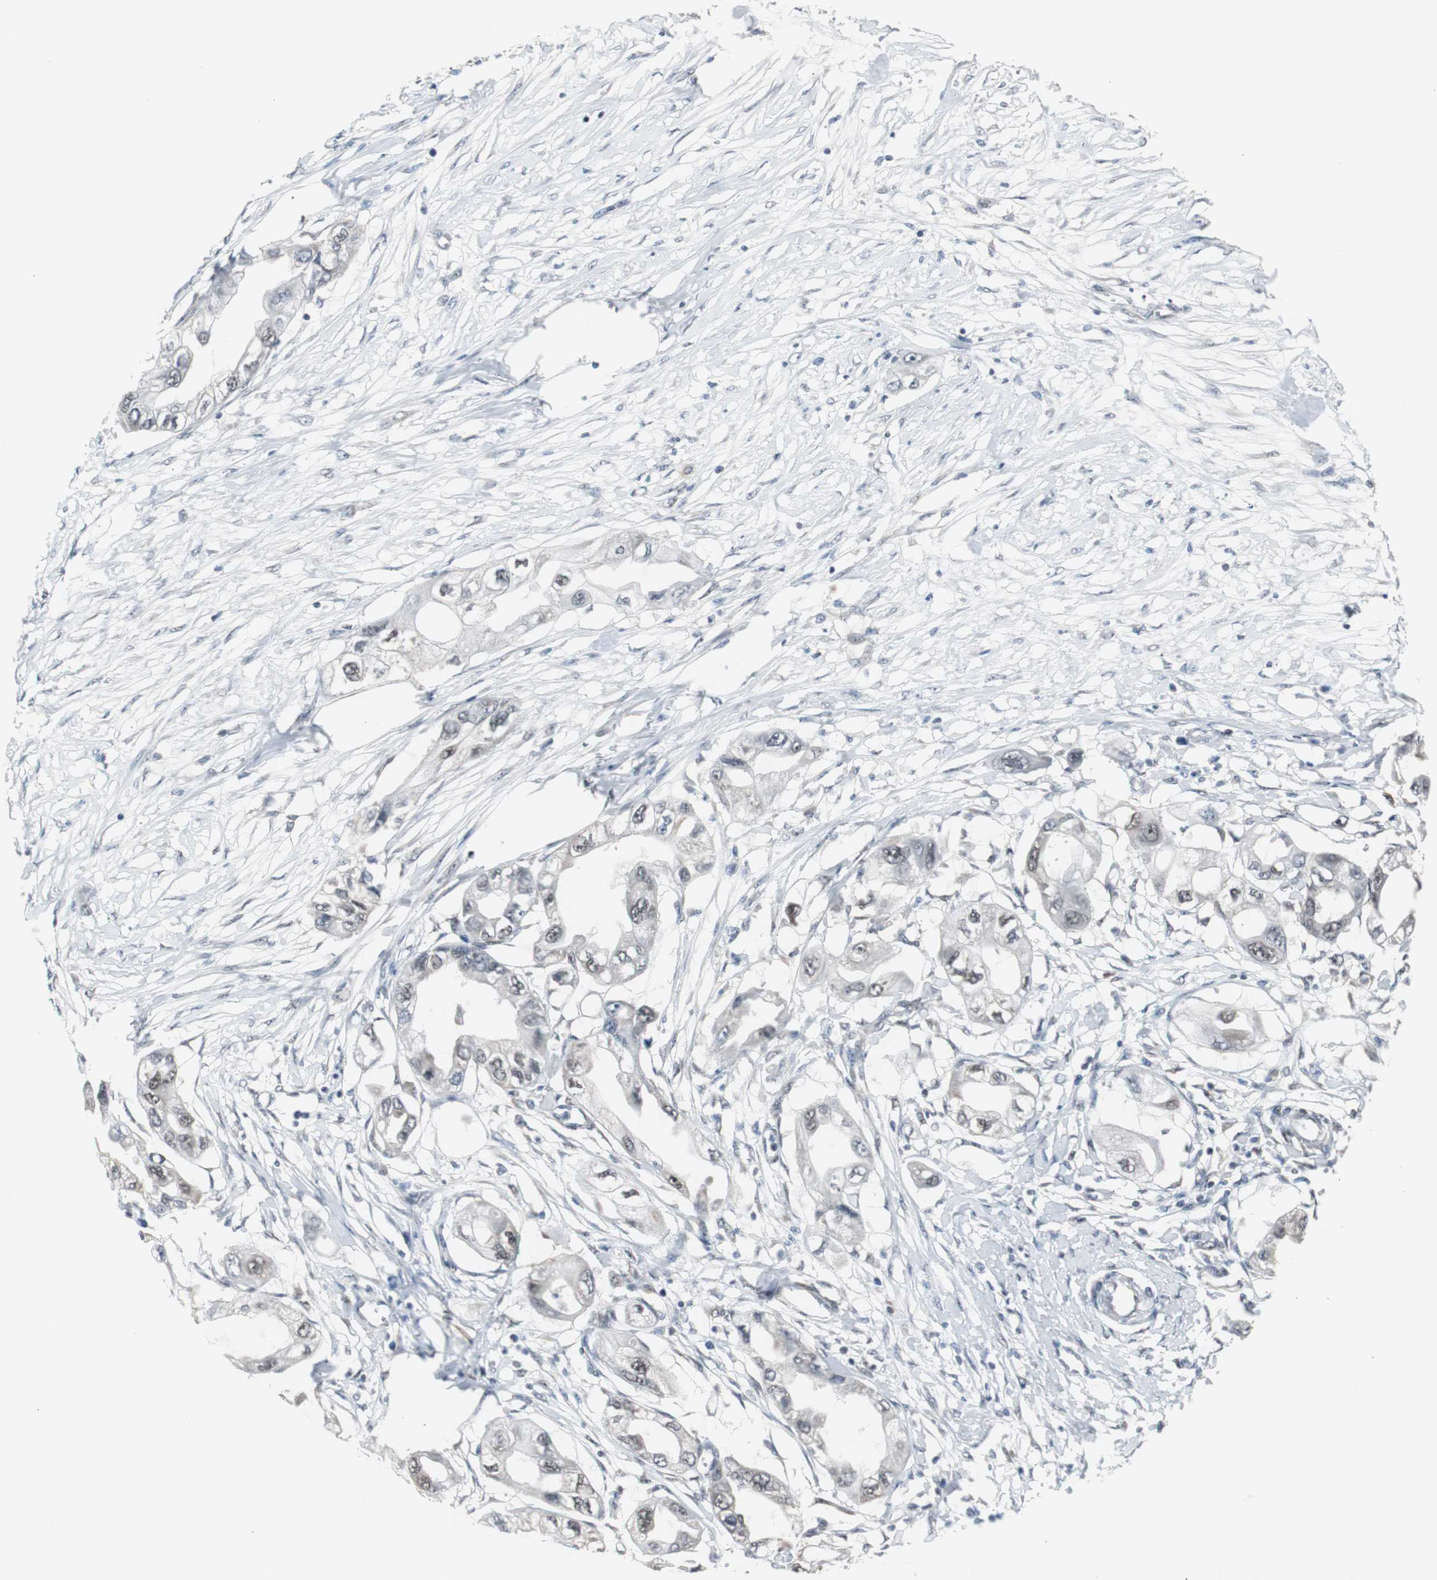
{"staining": {"intensity": "negative", "quantity": "none", "location": "none"}, "tissue": "endometrial cancer", "cell_type": "Tumor cells", "image_type": "cancer", "snomed": [{"axis": "morphology", "description": "Adenocarcinoma, NOS"}, {"axis": "topography", "description": "Endometrium"}], "caption": "IHC of endometrial cancer shows no positivity in tumor cells.", "gene": "ZHX2", "patient": {"sex": "female", "age": 67}}